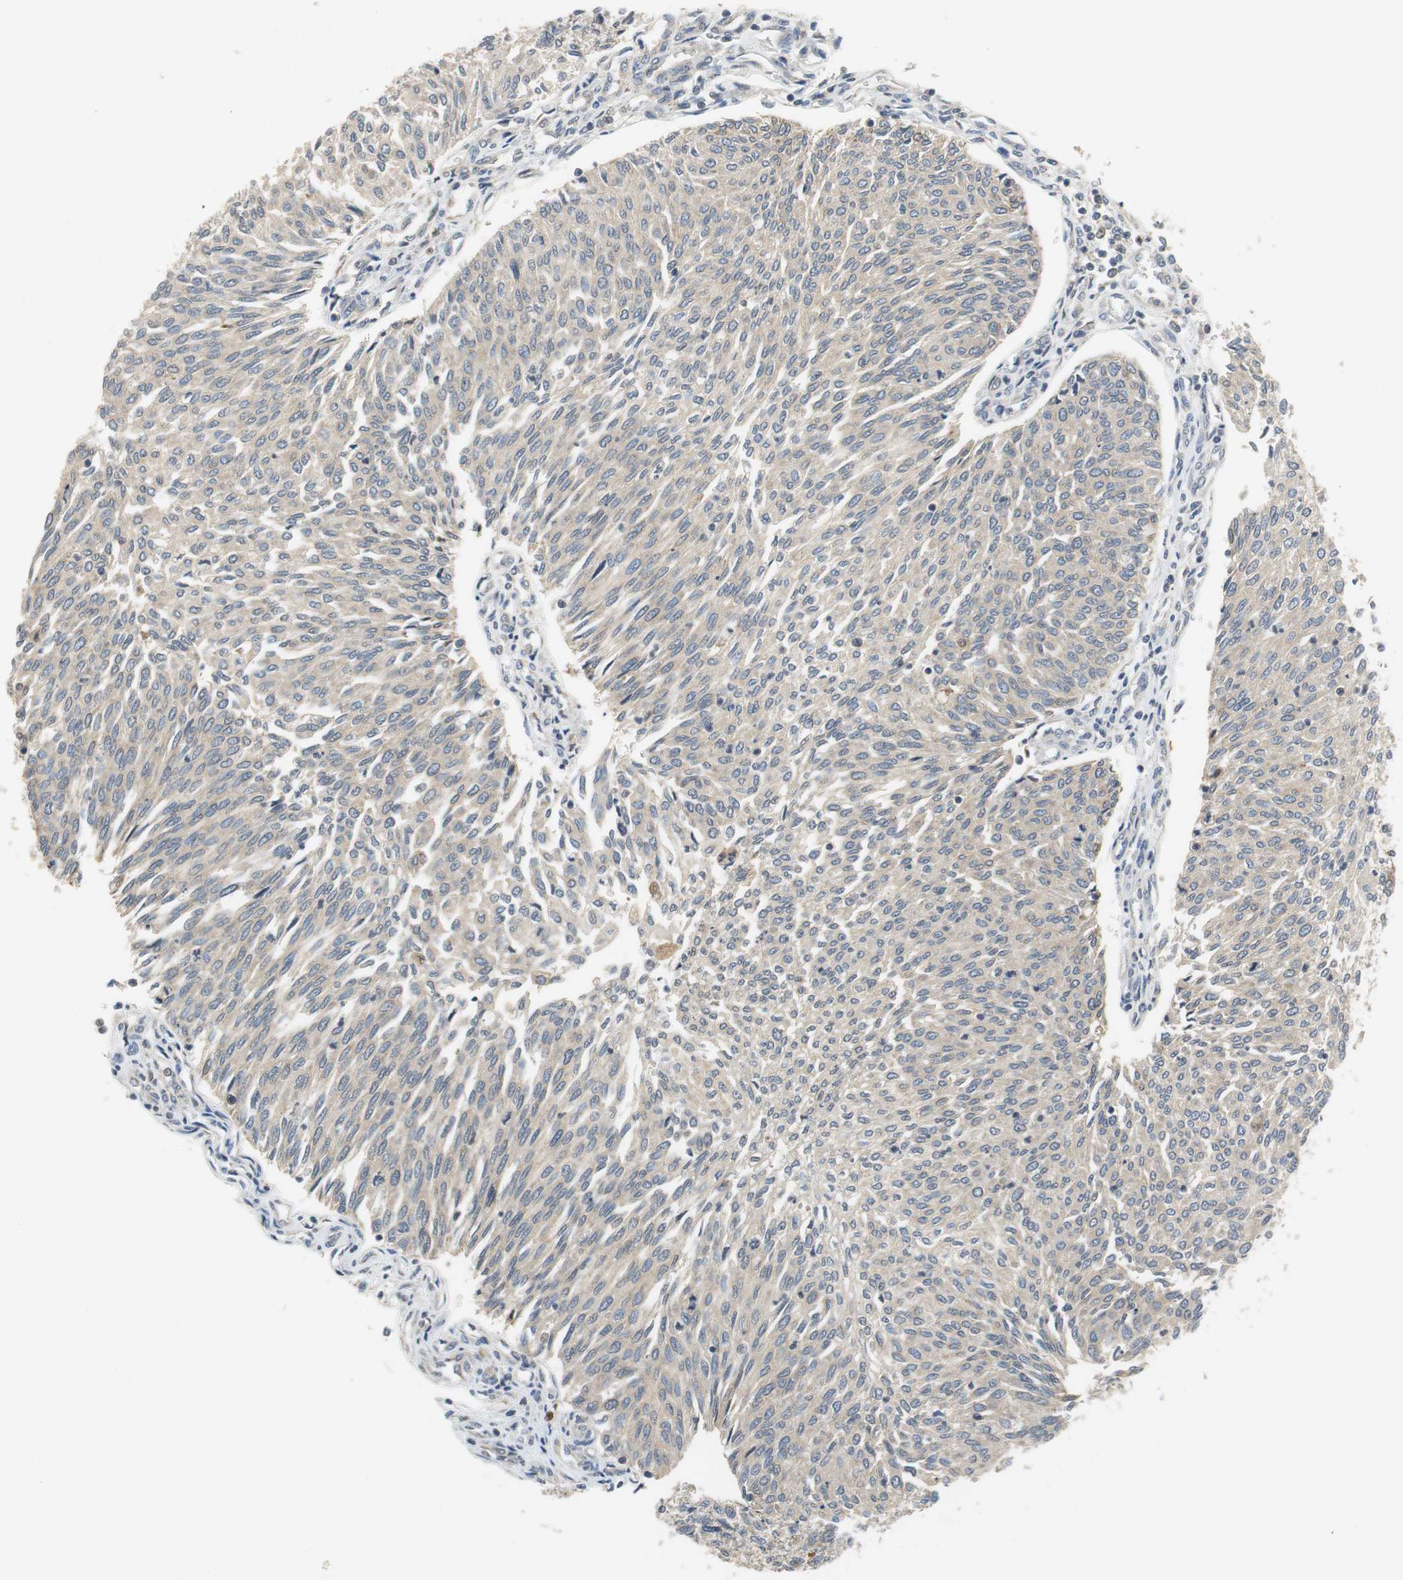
{"staining": {"intensity": "weak", "quantity": ">75%", "location": "cytoplasmic/membranous"}, "tissue": "urothelial cancer", "cell_type": "Tumor cells", "image_type": "cancer", "snomed": [{"axis": "morphology", "description": "Urothelial carcinoma, Low grade"}, {"axis": "topography", "description": "Urinary bladder"}], "caption": "This image shows urothelial cancer stained with immunohistochemistry (IHC) to label a protein in brown. The cytoplasmic/membranous of tumor cells show weak positivity for the protein. Nuclei are counter-stained blue.", "gene": "GLCCI1", "patient": {"sex": "female", "age": 79}}